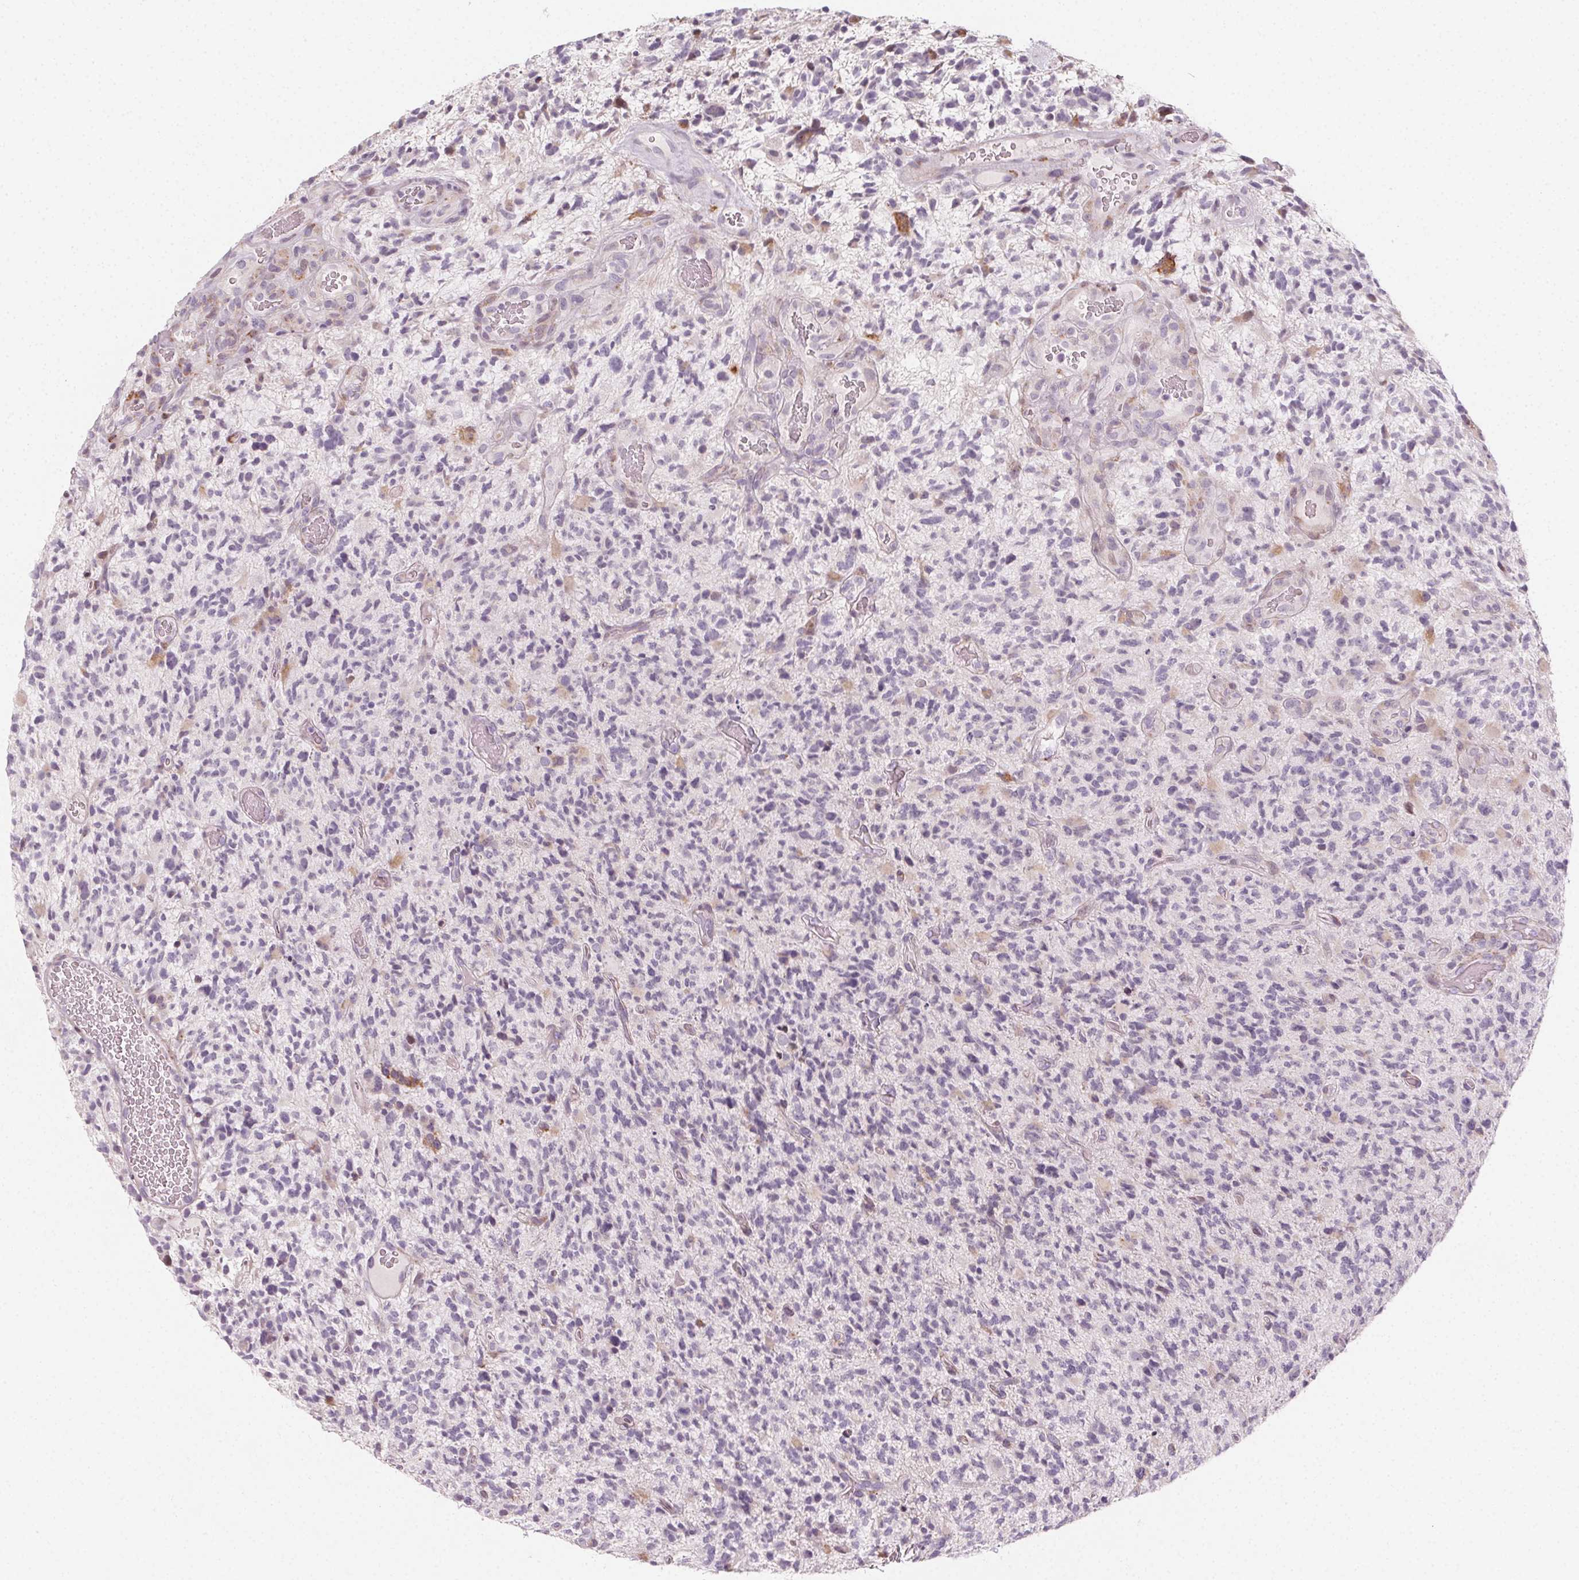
{"staining": {"intensity": "negative", "quantity": "none", "location": "none"}, "tissue": "glioma", "cell_type": "Tumor cells", "image_type": "cancer", "snomed": [{"axis": "morphology", "description": "Glioma, malignant, High grade"}, {"axis": "topography", "description": "Brain"}], "caption": "Immunohistochemistry photomicrograph of human malignant high-grade glioma stained for a protein (brown), which displays no staining in tumor cells. Nuclei are stained in blue.", "gene": "CCDC96", "patient": {"sex": "female", "age": 71}}